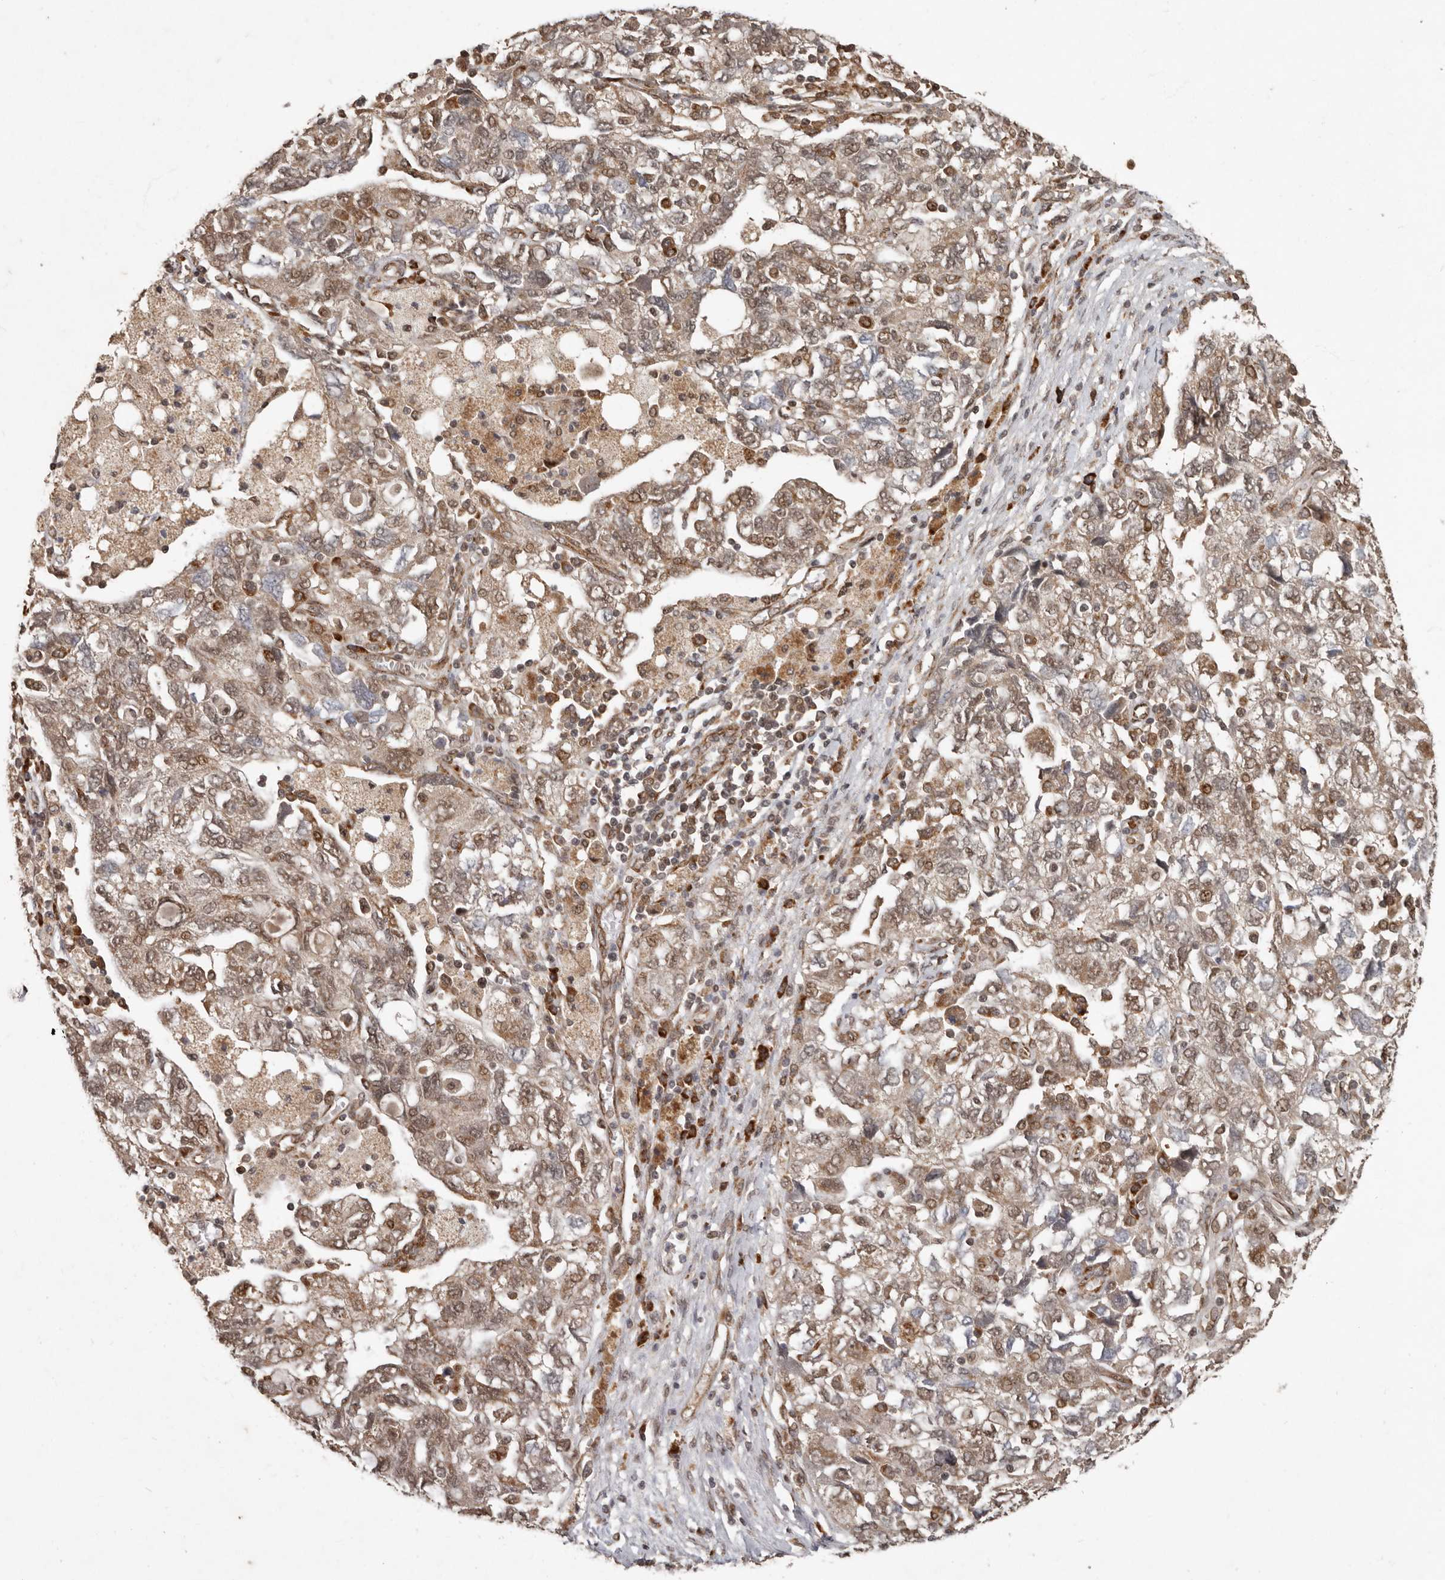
{"staining": {"intensity": "moderate", "quantity": ">75%", "location": "cytoplasmic/membranous,nuclear"}, "tissue": "ovarian cancer", "cell_type": "Tumor cells", "image_type": "cancer", "snomed": [{"axis": "morphology", "description": "Carcinoma, NOS"}, {"axis": "morphology", "description": "Cystadenocarcinoma, serous, NOS"}, {"axis": "topography", "description": "Ovary"}], "caption": "IHC image of neoplastic tissue: human ovarian cancer (carcinoma) stained using IHC displays medium levels of moderate protein expression localized specifically in the cytoplasmic/membranous and nuclear of tumor cells, appearing as a cytoplasmic/membranous and nuclear brown color.", "gene": "LRGUK", "patient": {"sex": "female", "age": 69}}